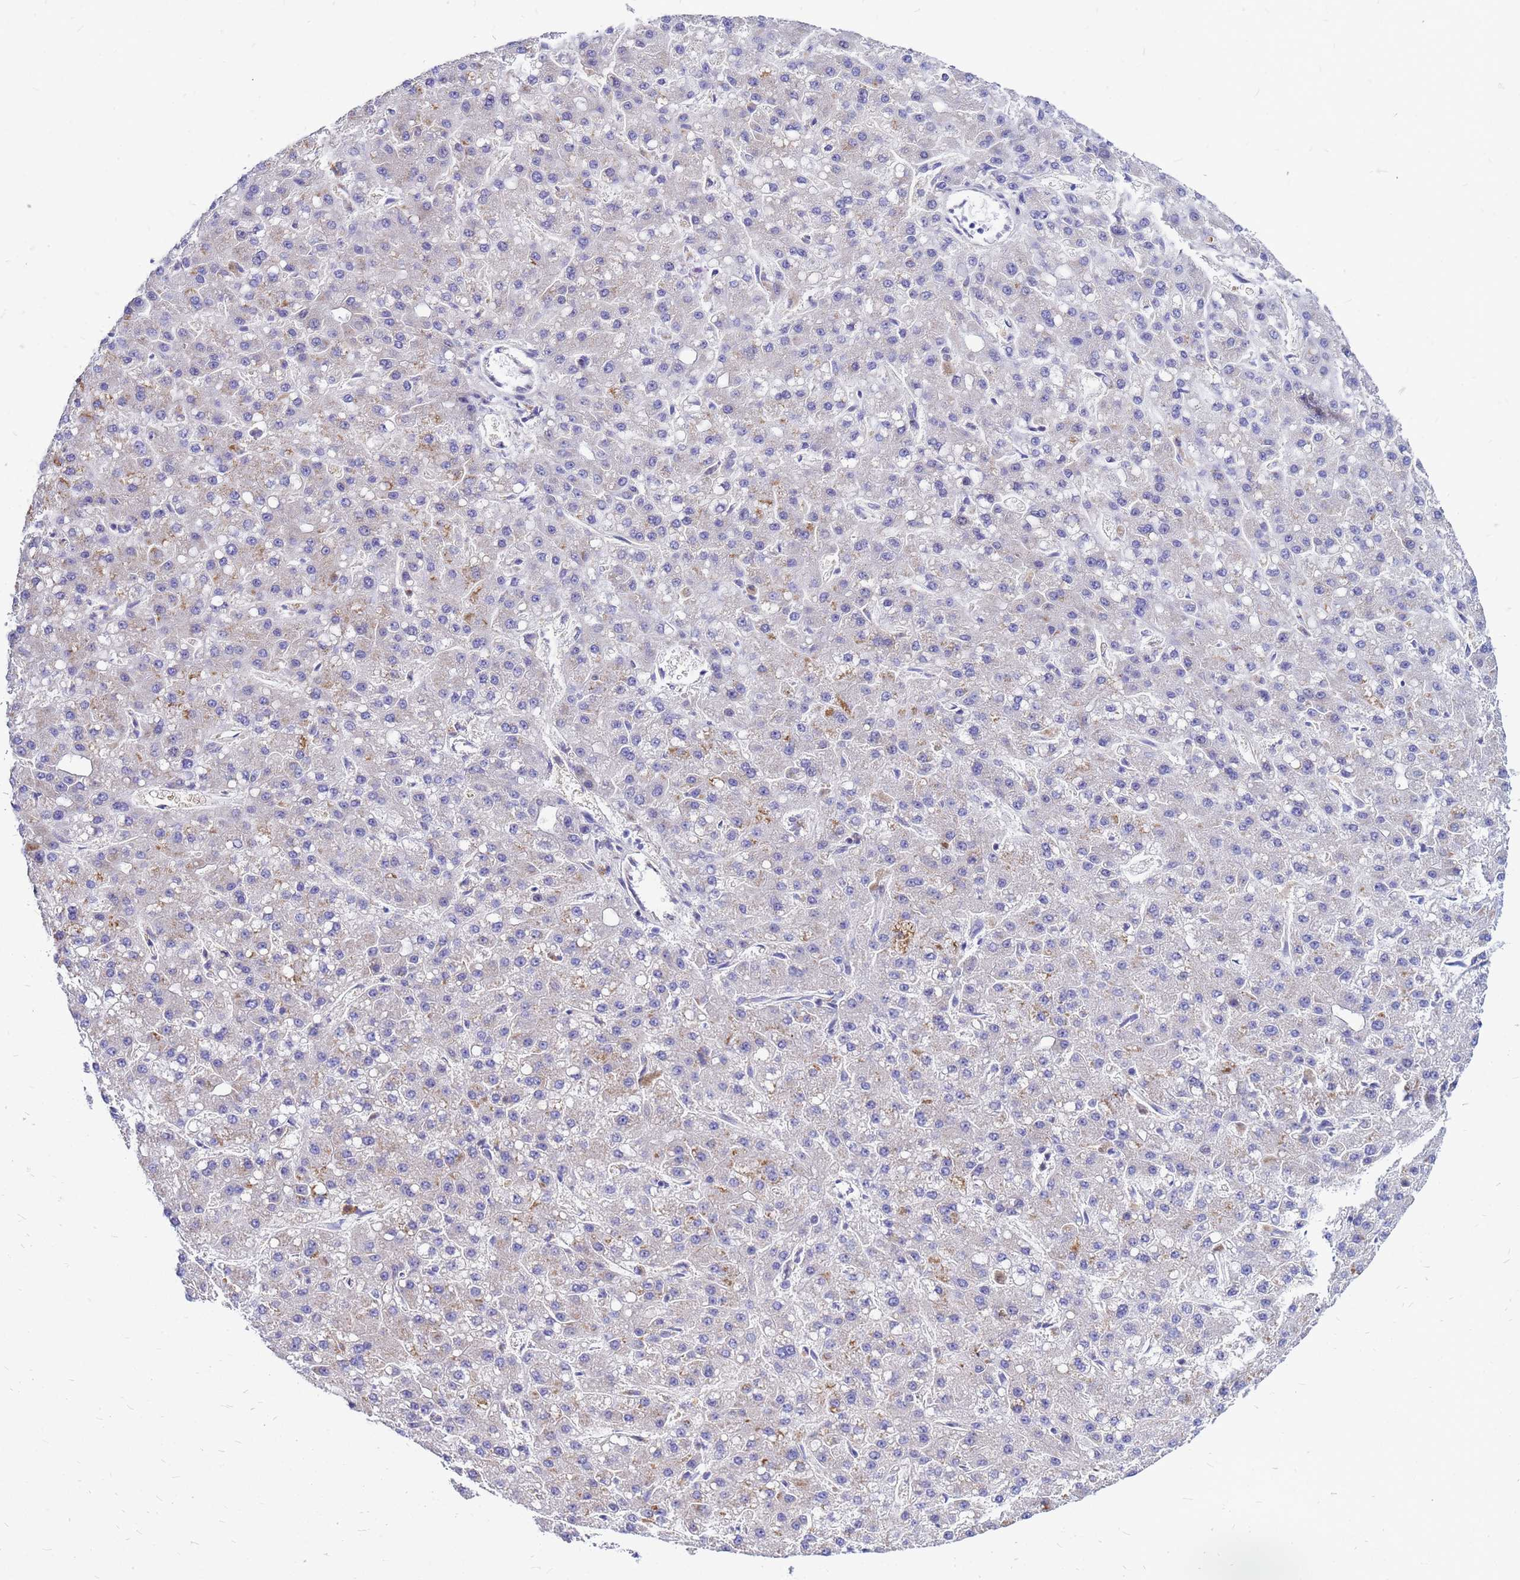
{"staining": {"intensity": "negative", "quantity": "none", "location": "none"}, "tissue": "liver cancer", "cell_type": "Tumor cells", "image_type": "cancer", "snomed": [{"axis": "morphology", "description": "Carcinoma, Hepatocellular, NOS"}, {"axis": "topography", "description": "Liver"}], "caption": "Immunohistochemistry (IHC) image of human liver cancer (hepatocellular carcinoma) stained for a protein (brown), which shows no expression in tumor cells.", "gene": "FHIP1A", "patient": {"sex": "male", "age": 67}}